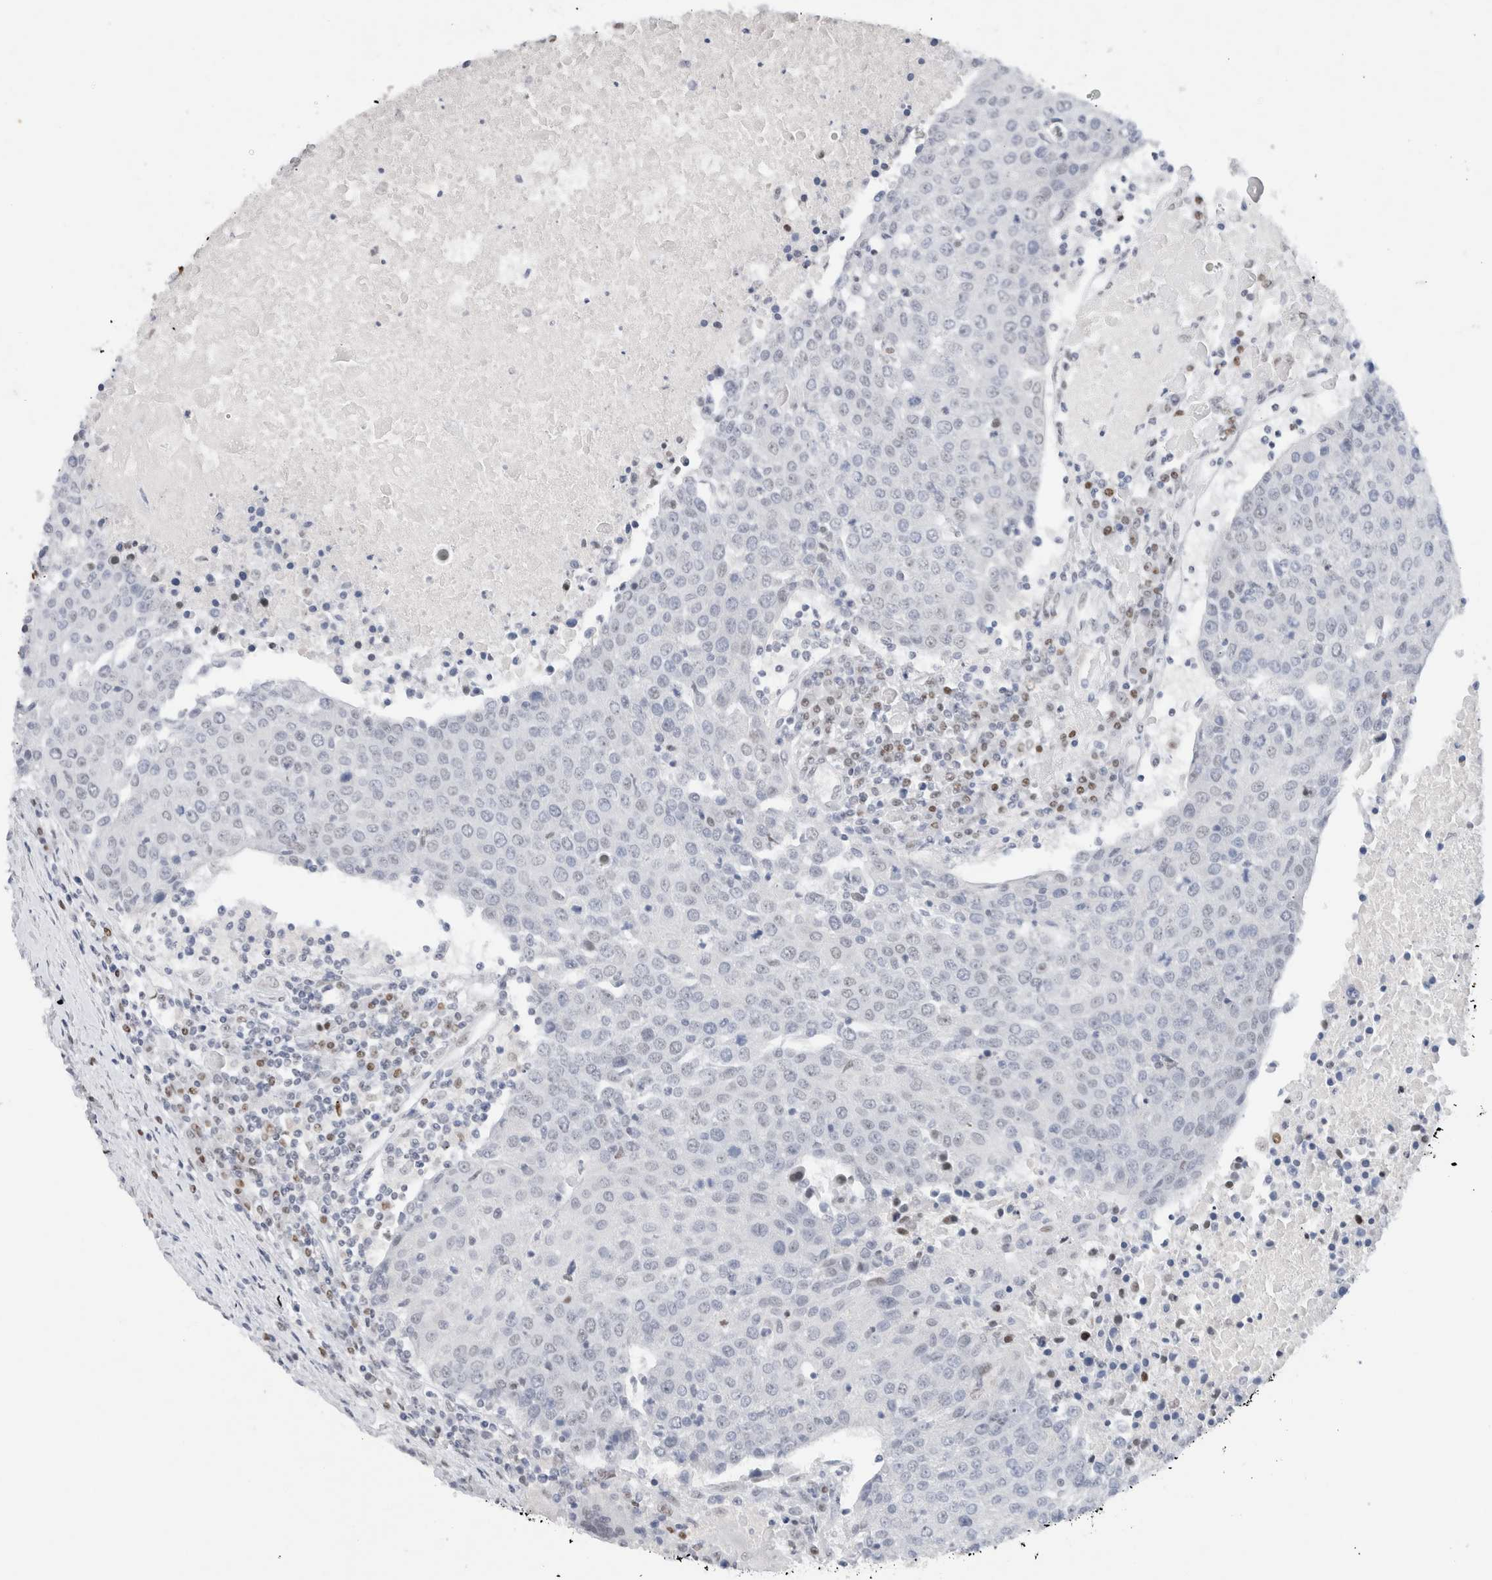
{"staining": {"intensity": "negative", "quantity": "none", "location": "none"}, "tissue": "urothelial cancer", "cell_type": "Tumor cells", "image_type": "cancer", "snomed": [{"axis": "morphology", "description": "Urothelial carcinoma, High grade"}, {"axis": "topography", "description": "Urinary bladder"}], "caption": "A micrograph of human urothelial carcinoma (high-grade) is negative for staining in tumor cells.", "gene": "COPS7A", "patient": {"sex": "female", "age": 85}}